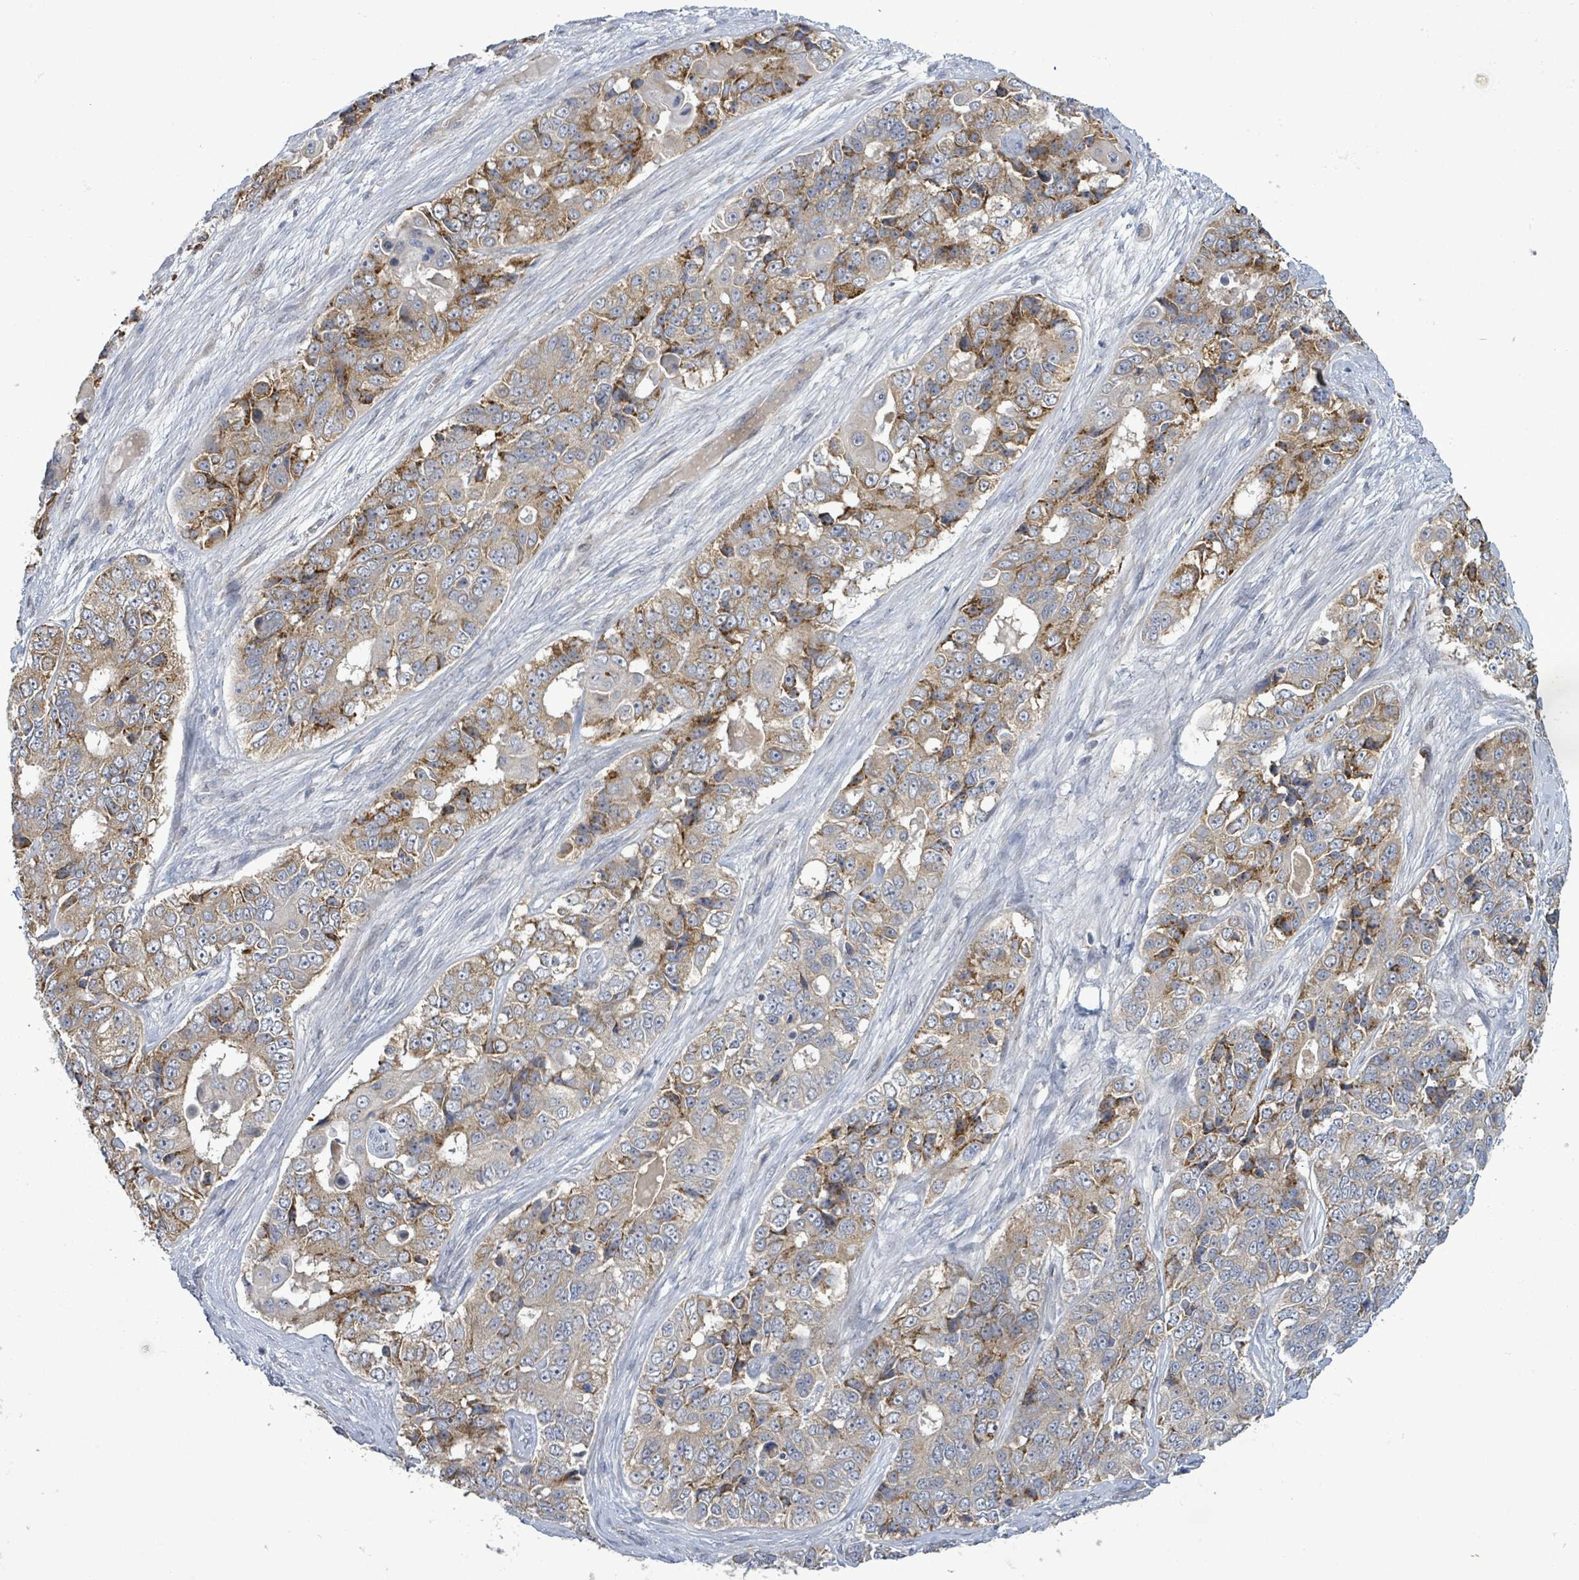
{"staining": {"intensity": "moderate", "quantity": "<25%", "location": "cytoplasmic/membranous"}, "tissue": "ovarian cancer", "cell_type": "Tumor cells", "image_type": "cancer", "snomed": [{"axis": "morphology", "description": "Carcinoma, endometroid"}, {"axis": "topography", "description": "Ovary"}], "caption": "Immunohistochemistry image of ovarian cancer stained for a protein (brown), which exhibits low levels of moderate cytoplasmic/membranous positivity in about <25% of tumor cells.", "gene": "SLIT3", "patient": {"sex": "female", "age": 51}}